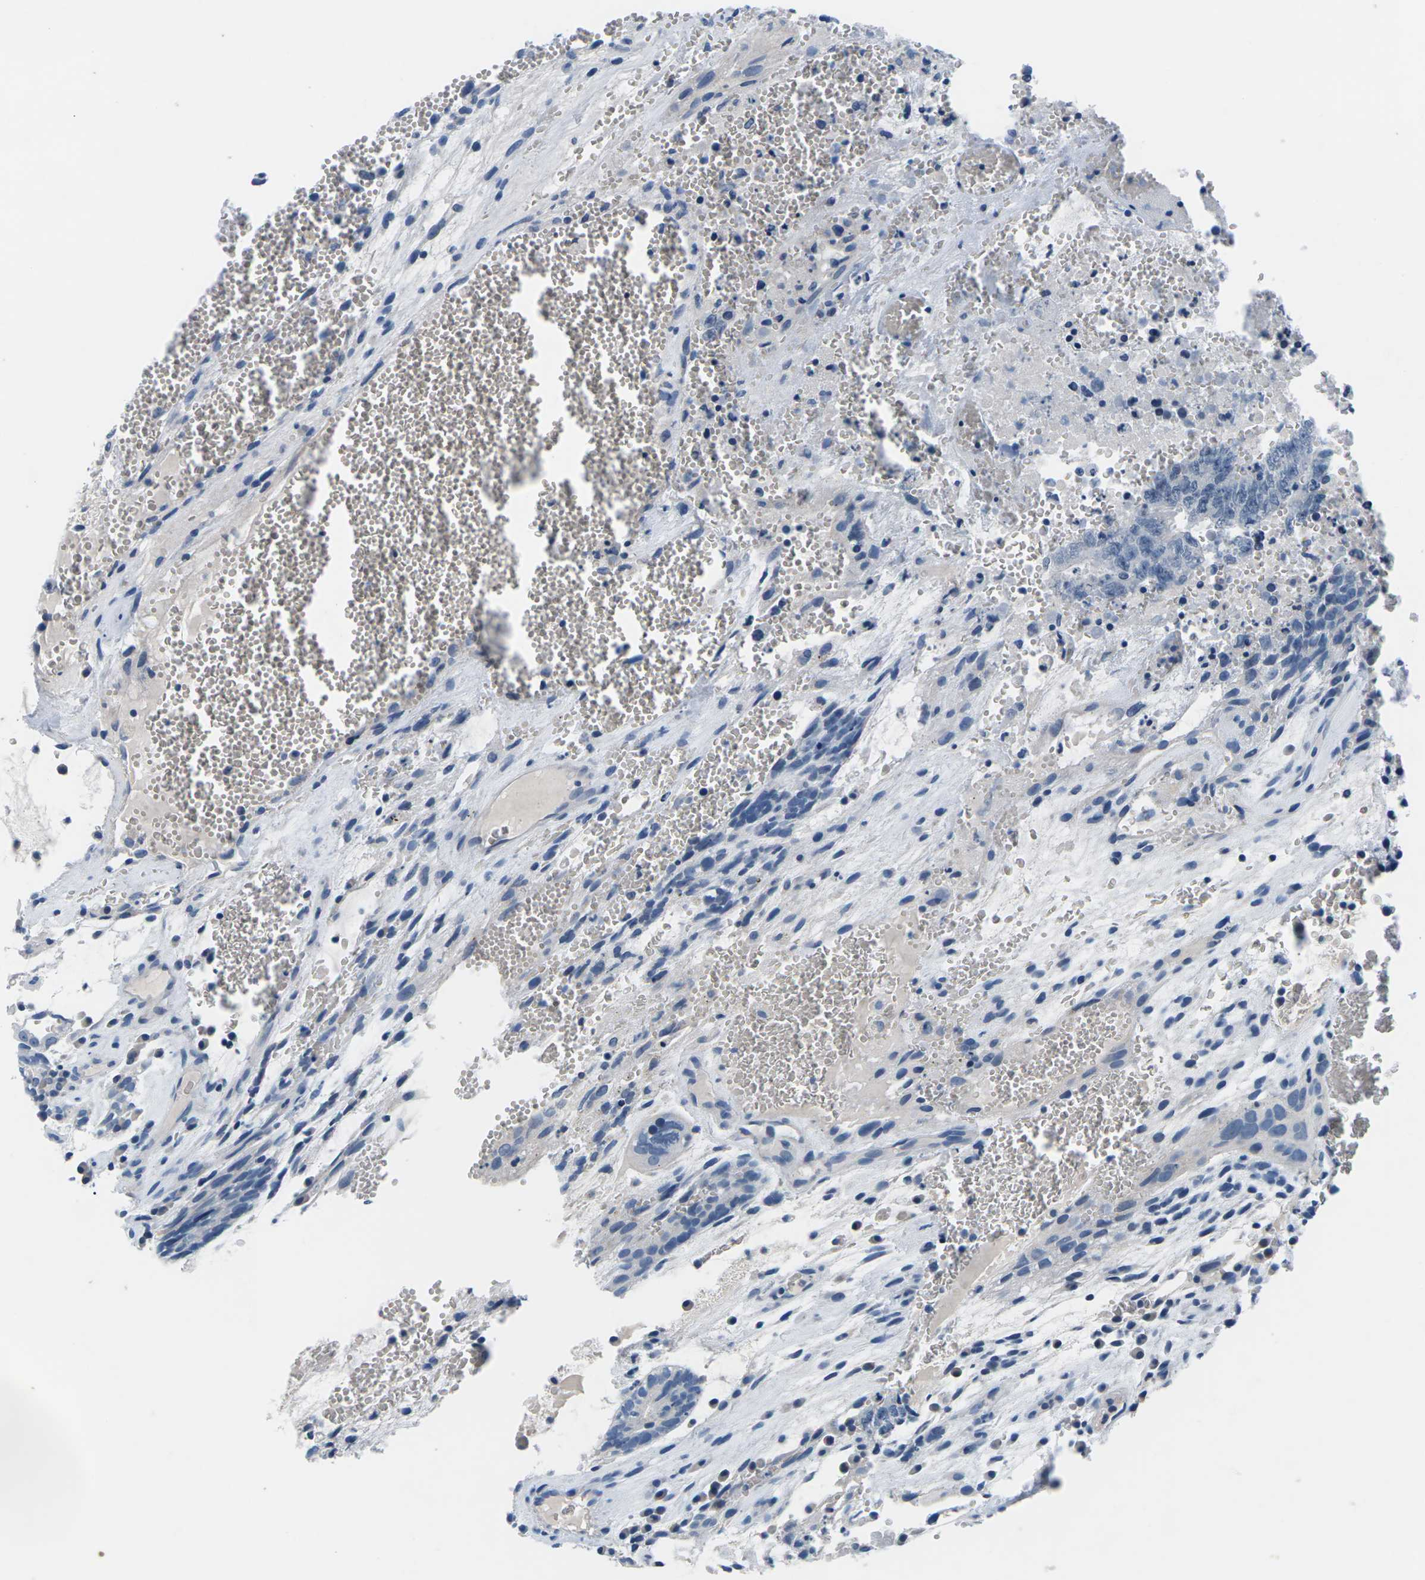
{"staining": {"intensity": "negative", "quantity": "none", "location": "none"}, "tissue": "testis cancer", "cell_type": "Tumor cells", "image_type": "cancer", "snomed": [{"axis": "morphology", "description": "Seminoma, NOS"}, {"axis": "morphology", "description": "Carcinoma, Embryonal, NOS"}, {"axis": "topography", "description": "Testis"}], "caption": "High power microscopy photomicrograph of an immunohistochemistry histopathology image of embryonal carcinoma (testis), revealing no significant staining in tumor cells.", "gene": "UMOD", "patient": {"sex": "male", "age": 52}}